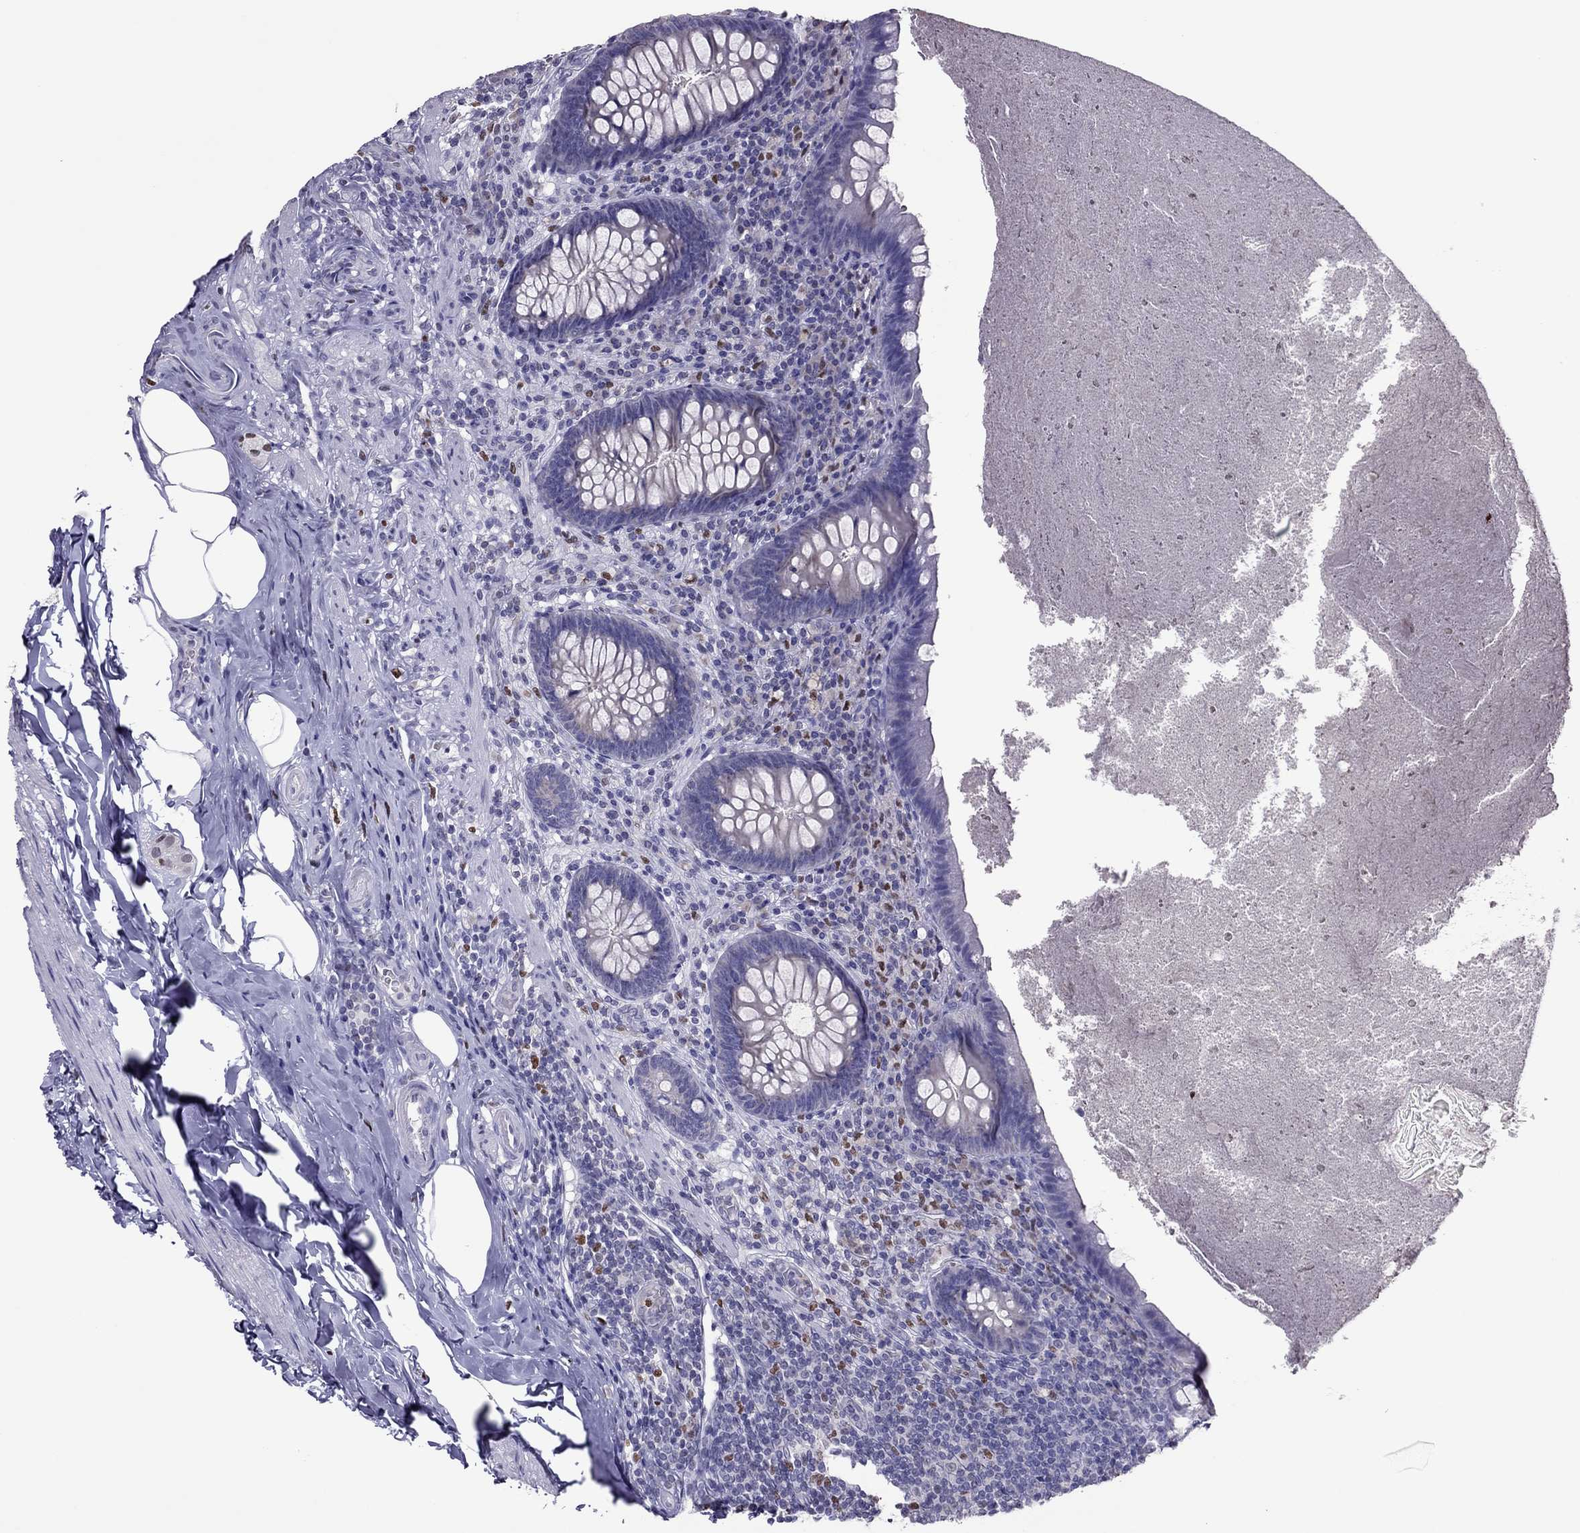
{"staining": {"intensity": "negative", "quantity": "none", "location": "none"}, "tissue": "appendix", "cell_type": "Glandular cells", "image_type": "normal", "snomed": [{"axis": "morphology", "description": "Normal tissue, NOS"}, {"axis": "topography", "description": "Appendix"}], "caption": "Immunohistochemistry of normal human appendix reveals no positivity in glandular cells.", "gene": "SPINT3", "patient": {"sex": "male", "age": 47}}